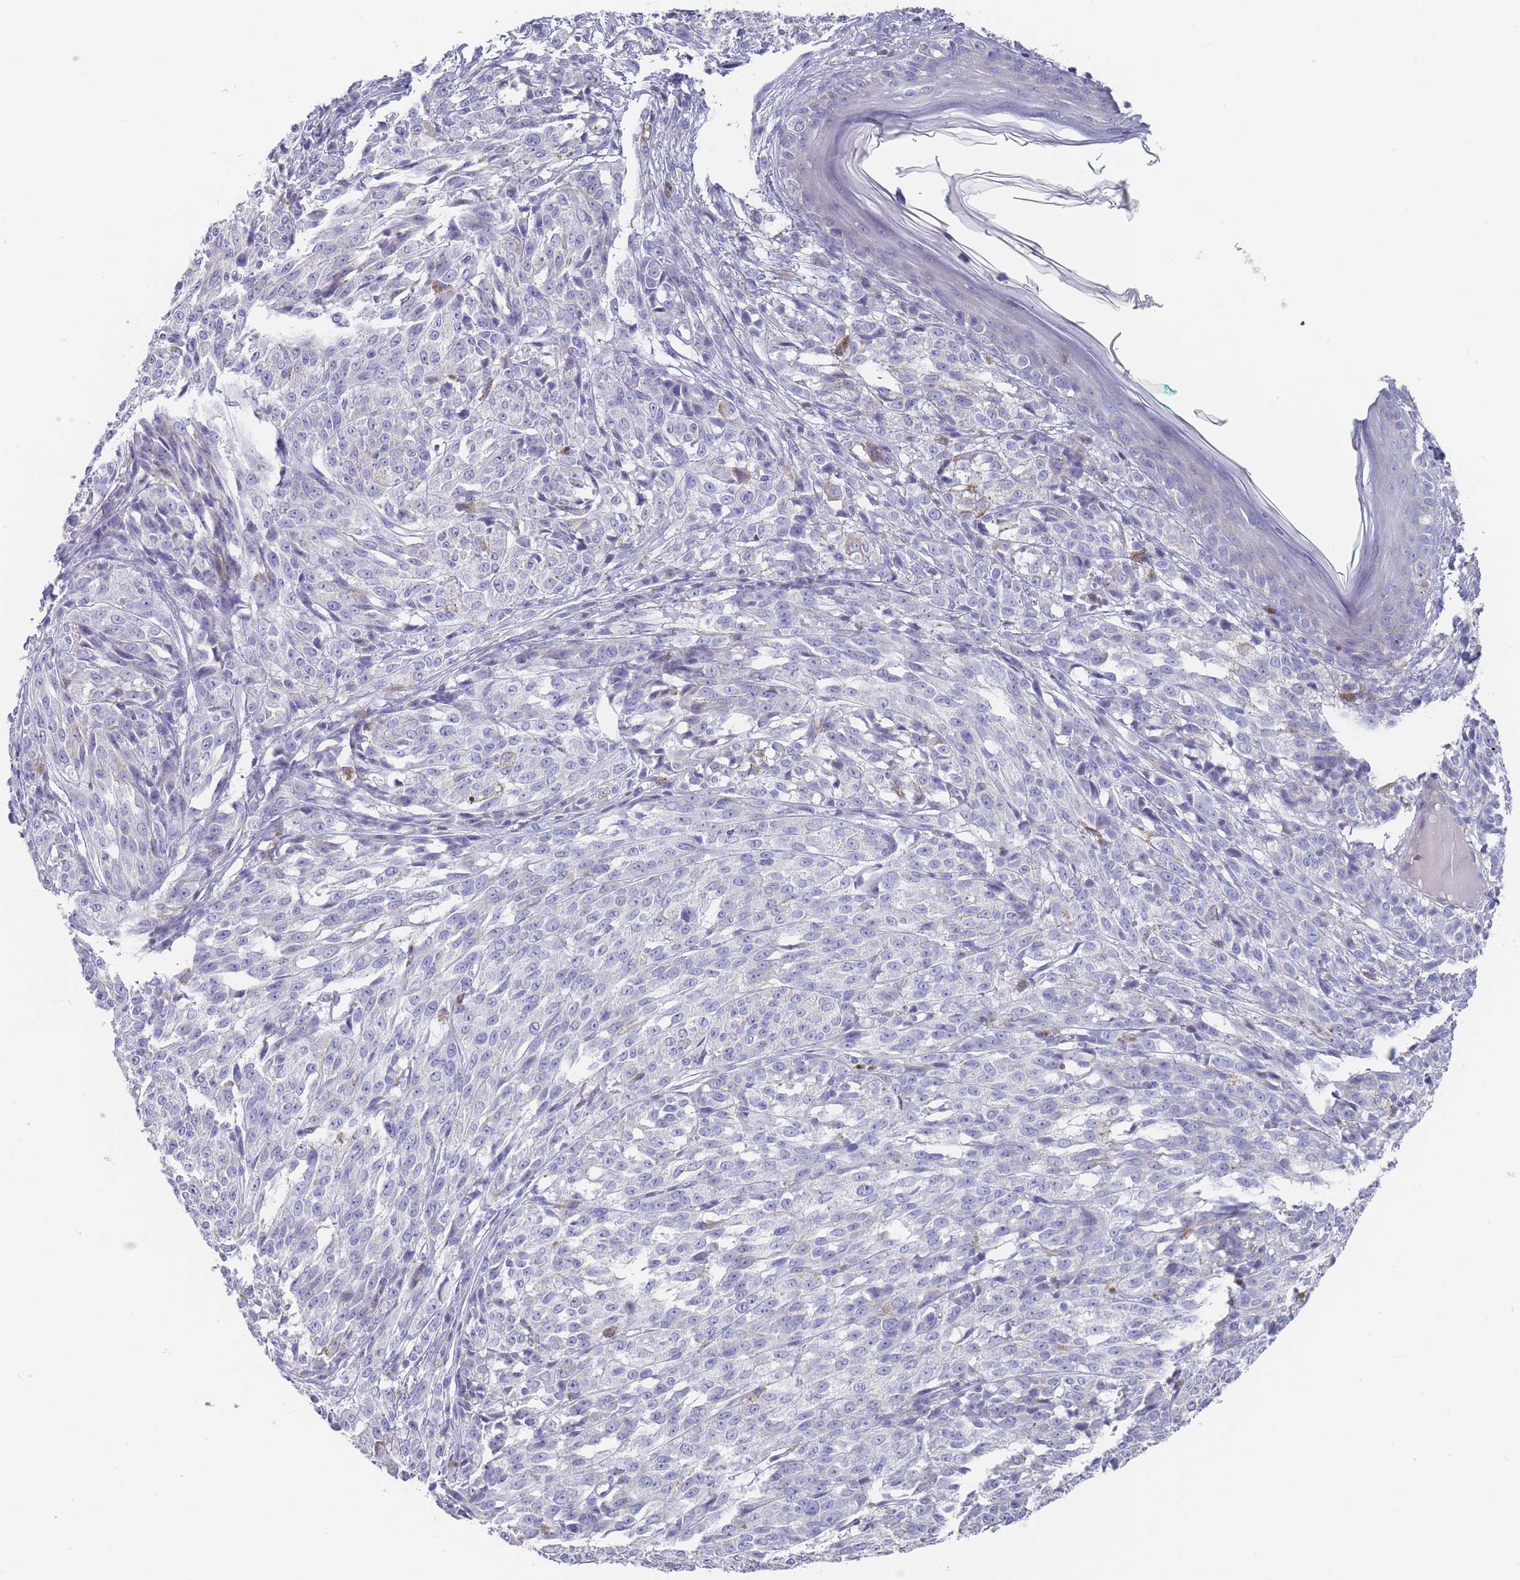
{"staining": {"intensity": "negative", "quantity": "none", "location": "none"}, "tissue": "melanoma", "cell_type": "Tumor cells", "image_type": "cancer", "snomed": [{"axis": "morphology", "description": "Malignant melanoma, NOS"}, {"axis": "topography", "description": "Skin"}], "caption": "Protein analysis of malignant melanoma exhibits no significant expression in tumor cells.", "gene": "SCCPDH", "patient": {"sex": "female", "age": 52}}